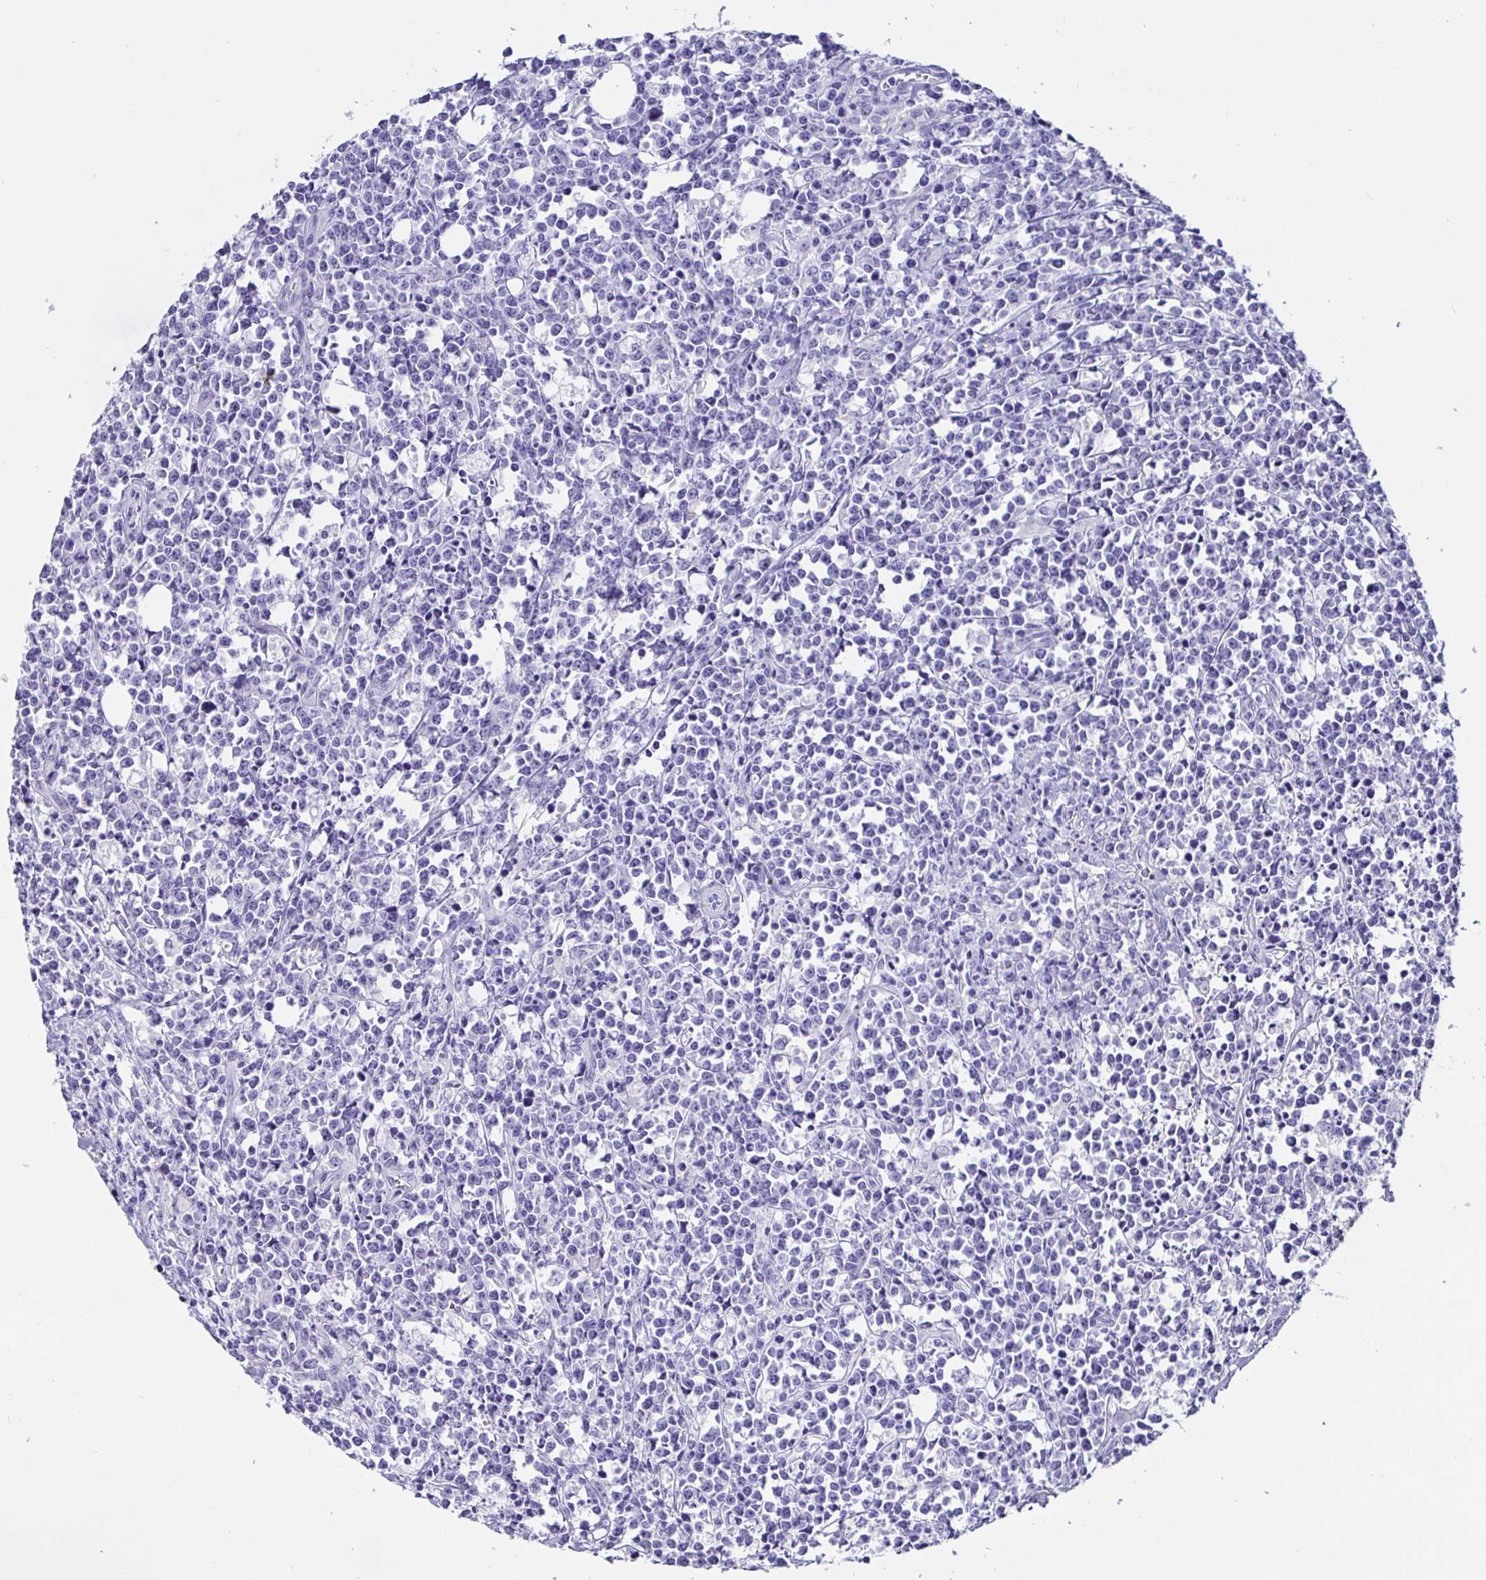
{"staining": {"intensity": "negative", "quantity": "none", "location": "none"}, "tissue": "lymphoma", "cell_type": "Tumor cells", "image_type": "cancer", "snomed": [{"axis": "morphology", "description": "Malignant lymphoma, non-Hodgkin's type, High grade"}, {"axis": "topography", "description": "Small intestine"}], "caption": "This is an IHC histopathology image of human high-grade malignant lymphoma, non-Hodgkin's type. There is no staining in tumor cells.", "gene": "PRAMEF19", "patient": {"sex": "female", "age": 56}}